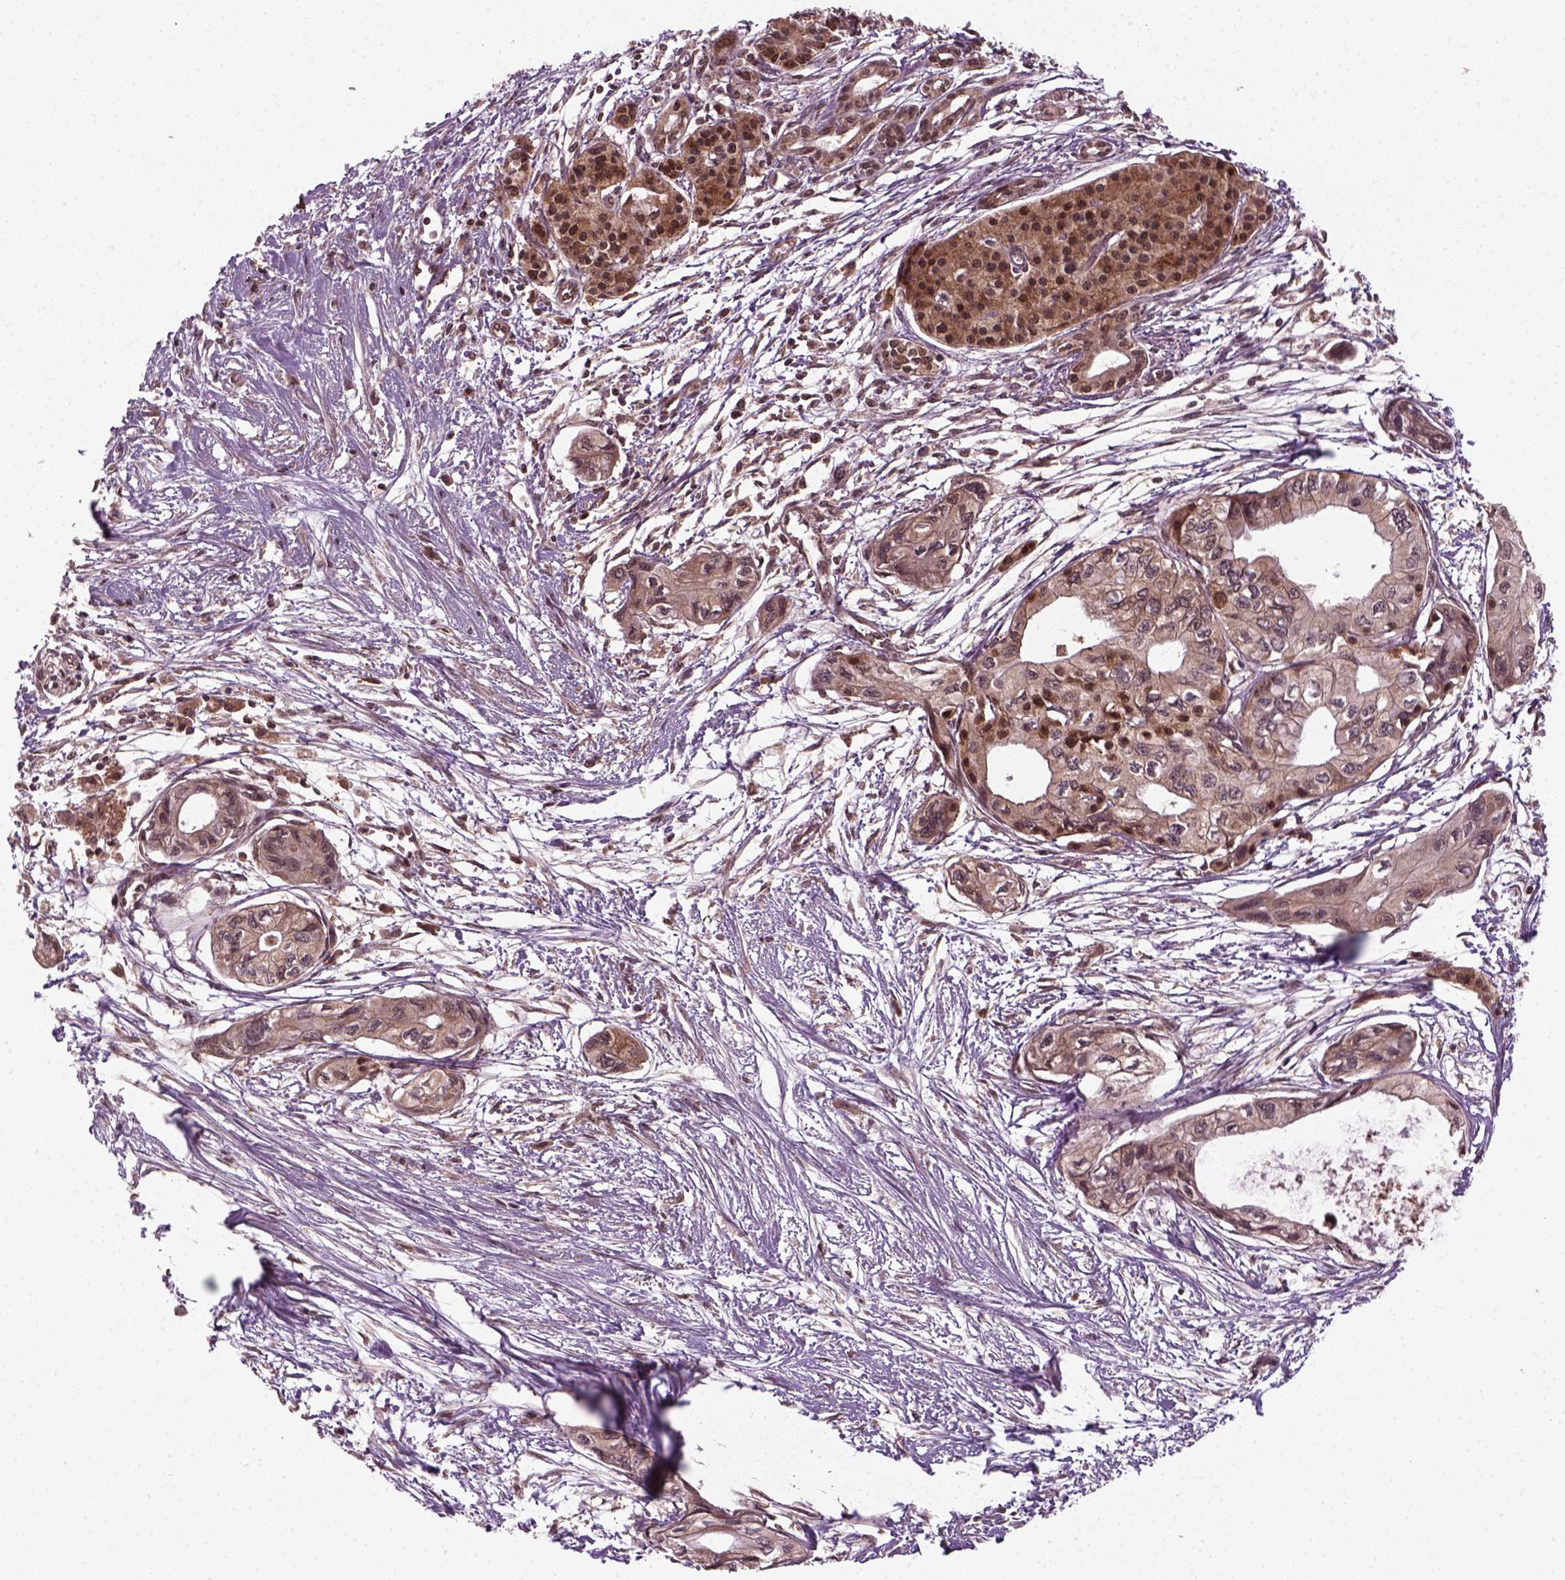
{"staining": {"intensity": "weak", "quantity": "25%-75%", "location": "cytoplasmic/membranous"}, "tissue": "pancreatic cancer", "cell_type": "Tumor cells", "image_type": "cancer", "snomed": [{"axis": "morphology", "description": "Adenocarcinoma, NOS"}, {"axis": "topography", "description": "Pancreas"}], "caption": "Immunohistochemical staining of adenocarcinoma (pancreatic) exhibits low levels of weak cytoplasmic/membranous staining in about 25%-75% of tumor cells.", "gene": "NUDT9", "patient": {"sex": "female", "age": 76}}